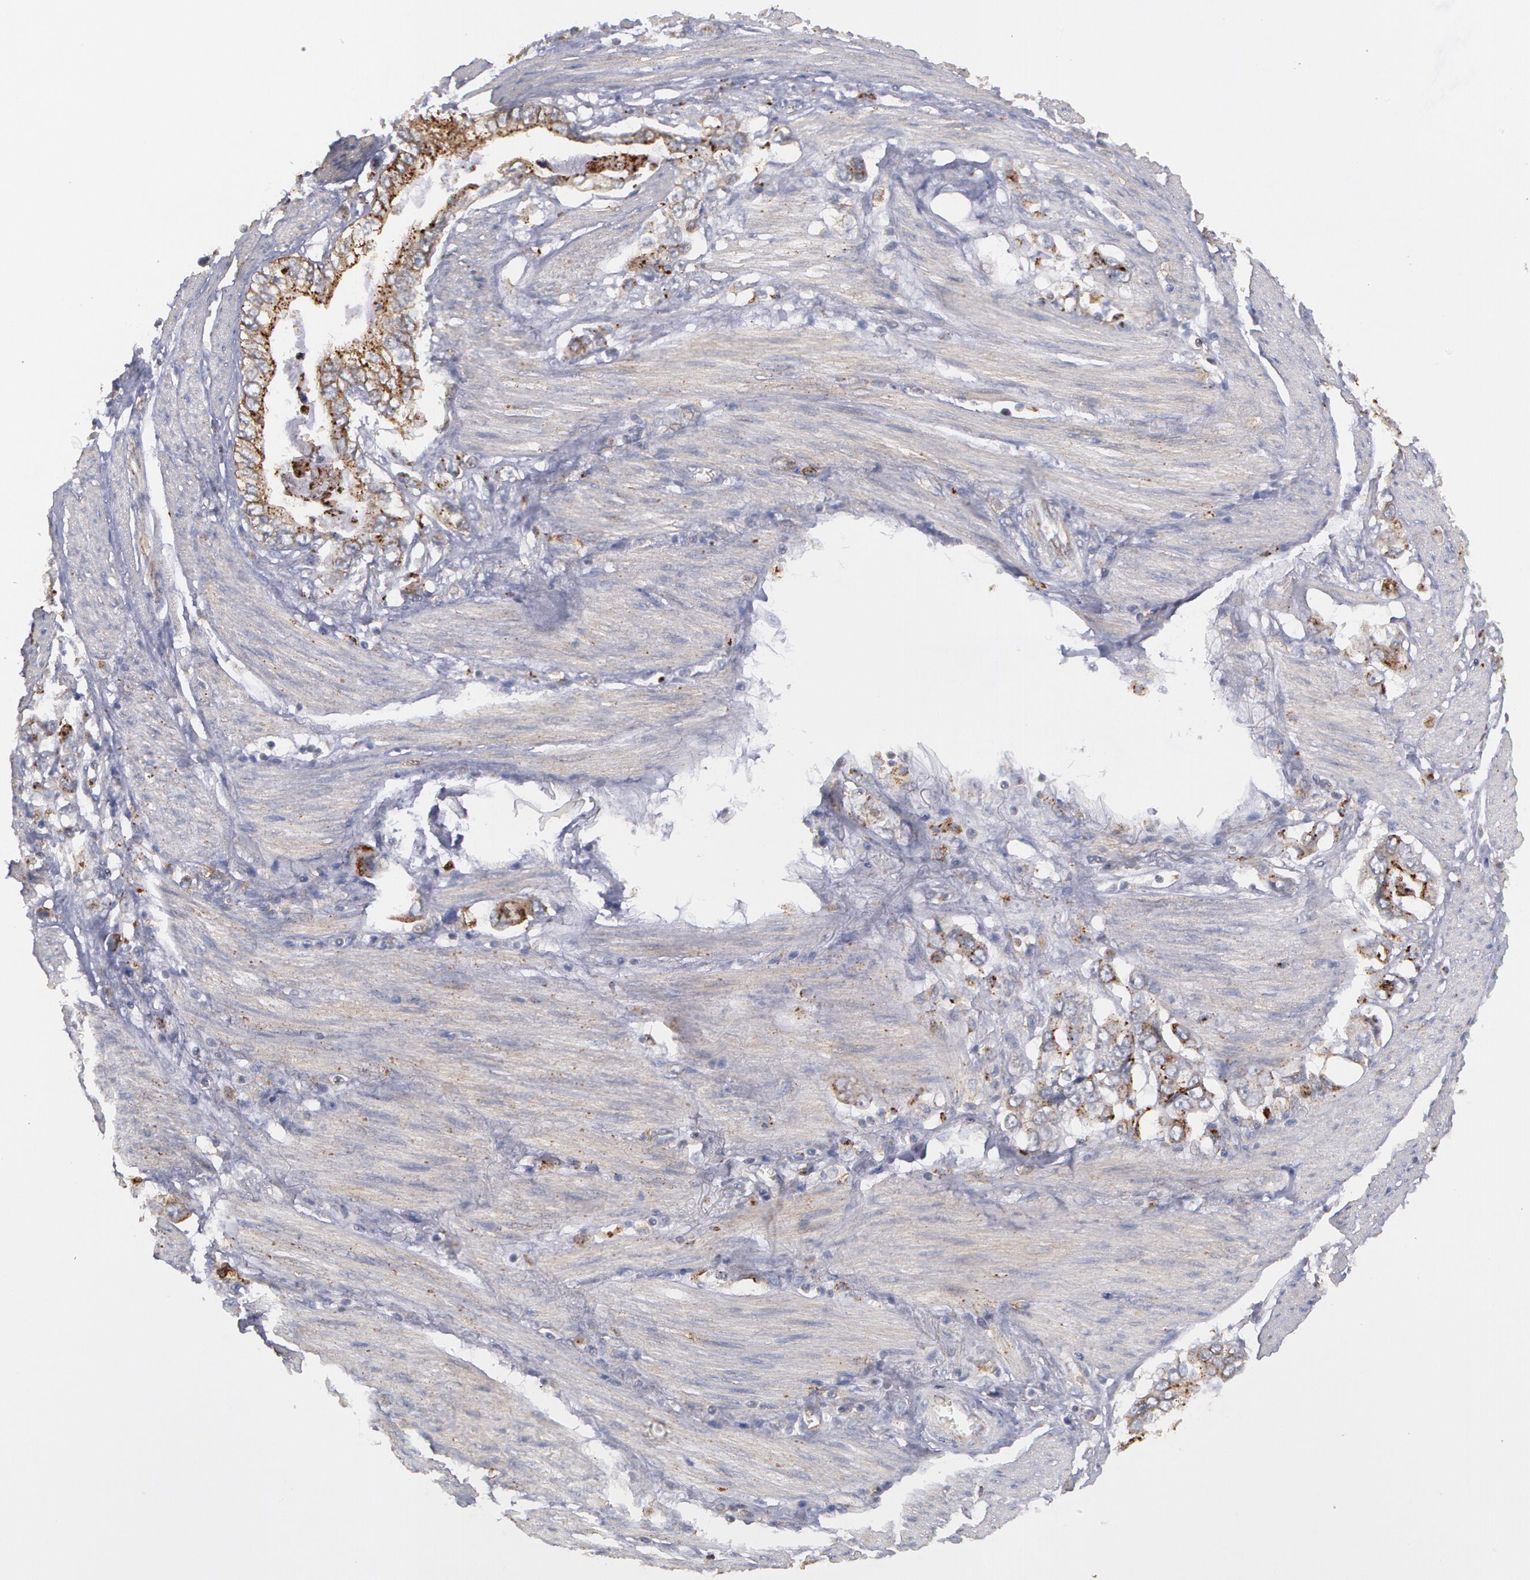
{"staining": {"intensity": "moderate", "quantity": ">75%", "location": "cytoplasmic/membranous"}, "tissue": "stomach cancer", "cell_type": "Tumor cells", "image_type": "cancer", "snomed": [{"axis": "morphology", "description": "Adenocarcinoma, NOS"}, {"axis": "topography", "description": "Pancreas"}, {"axis": "topography", "description": "Stomach, upper"}], "caption": "This is a histology image of immunohistochemistry (IHC) staining of stomach cancer, which shows moderate positivity in the cytoplasmic/membranous of tumor cells.", "gene": "FLOT2", "patient": {"sex": "male", "age": 77}}